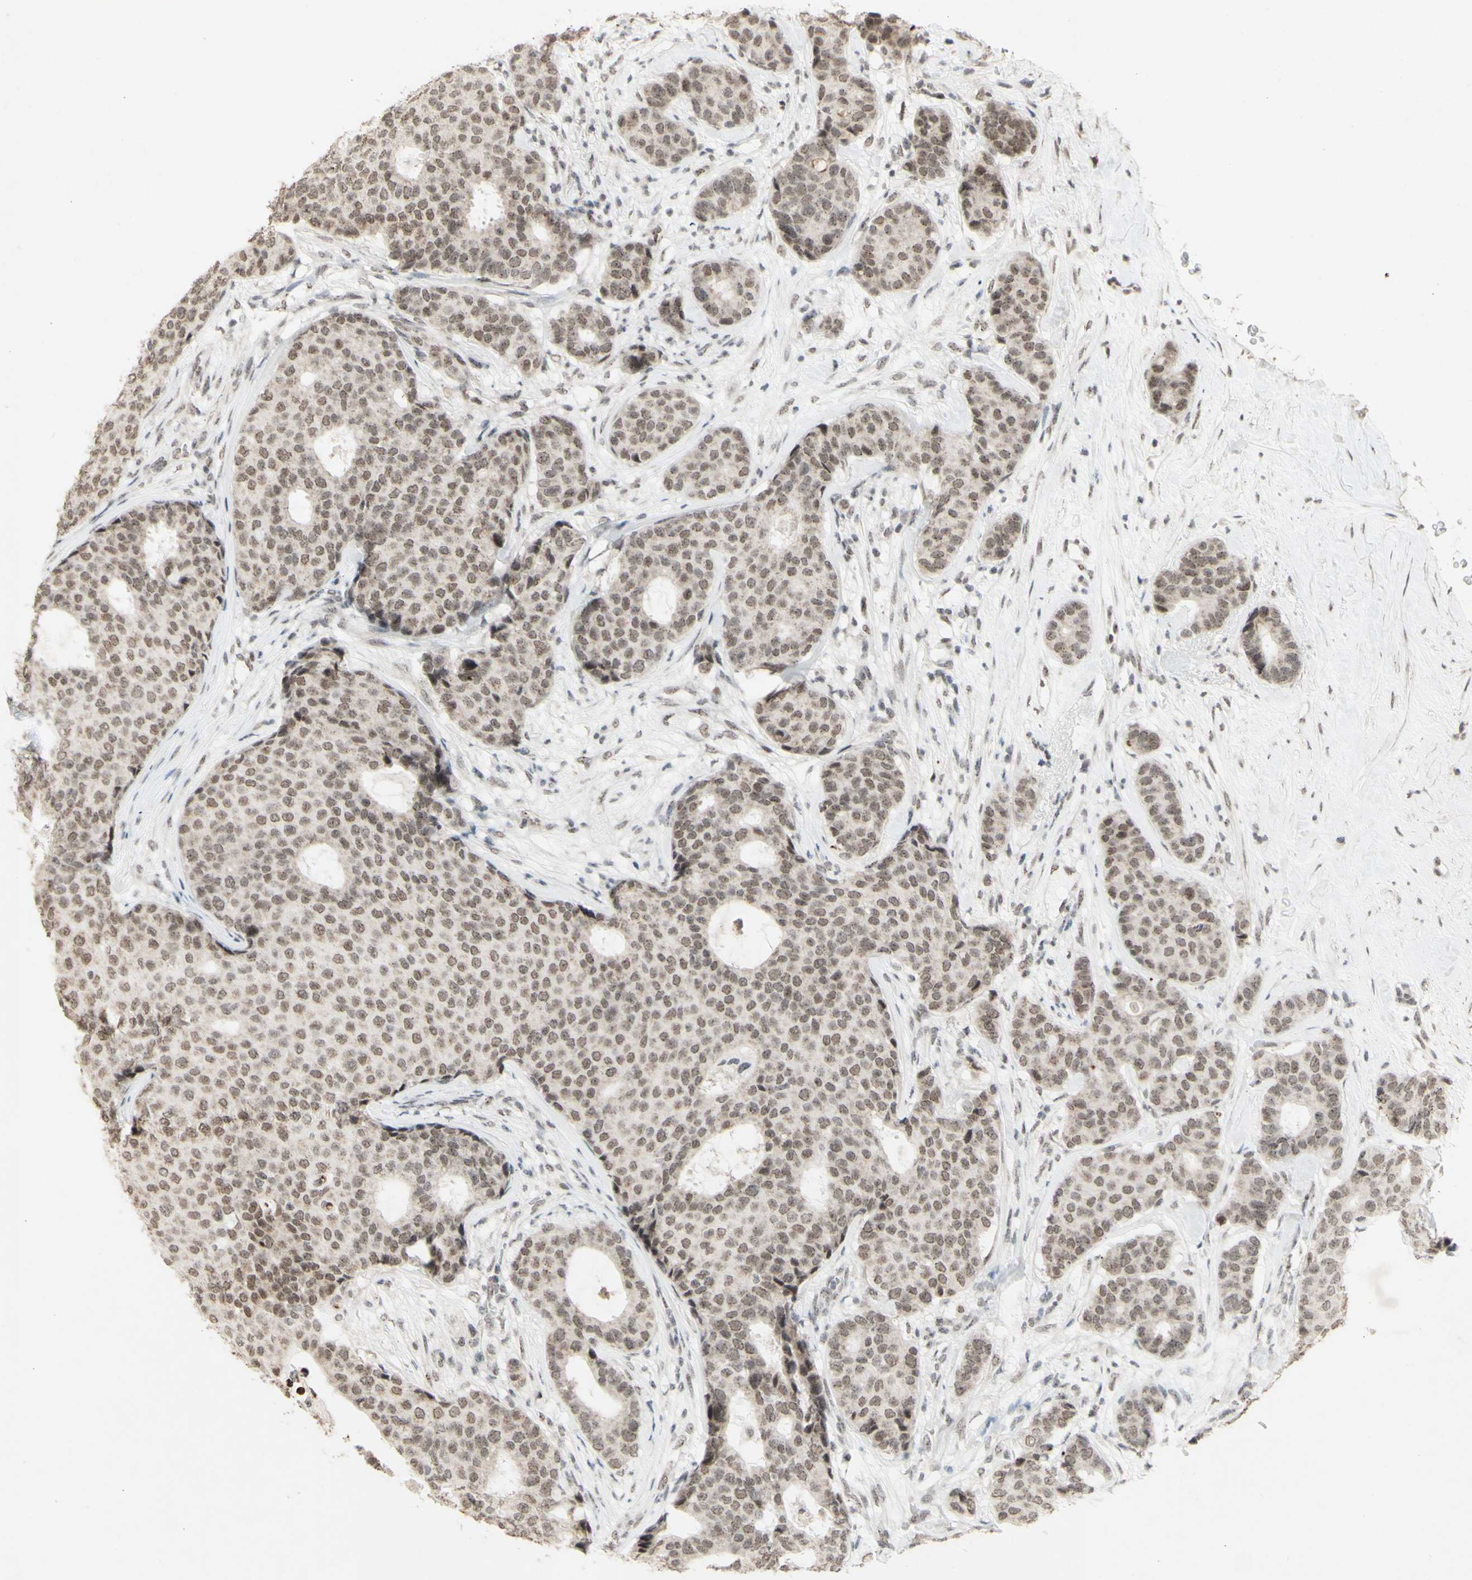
{"staining": {"intensity": "moderate", "quantity": ">75%", "location": "nuclear"}, "tissue": "breast cancer", "cell_type": "Tumor cells", "image_type": "cancer", "snomed": [{"axis": "morphology", "description": "Duct carcinoma"}, {"axis": "topography", "description": "Breast"}], "caption": "Moderate nuclear expression for a protein is appreciated in approximately >75% of tumor cells of breast intraductal carcinoma using immunohistochemistry (IHC).", "gene": "CENPB", "patient": {"sex": "female", "age": 75}}